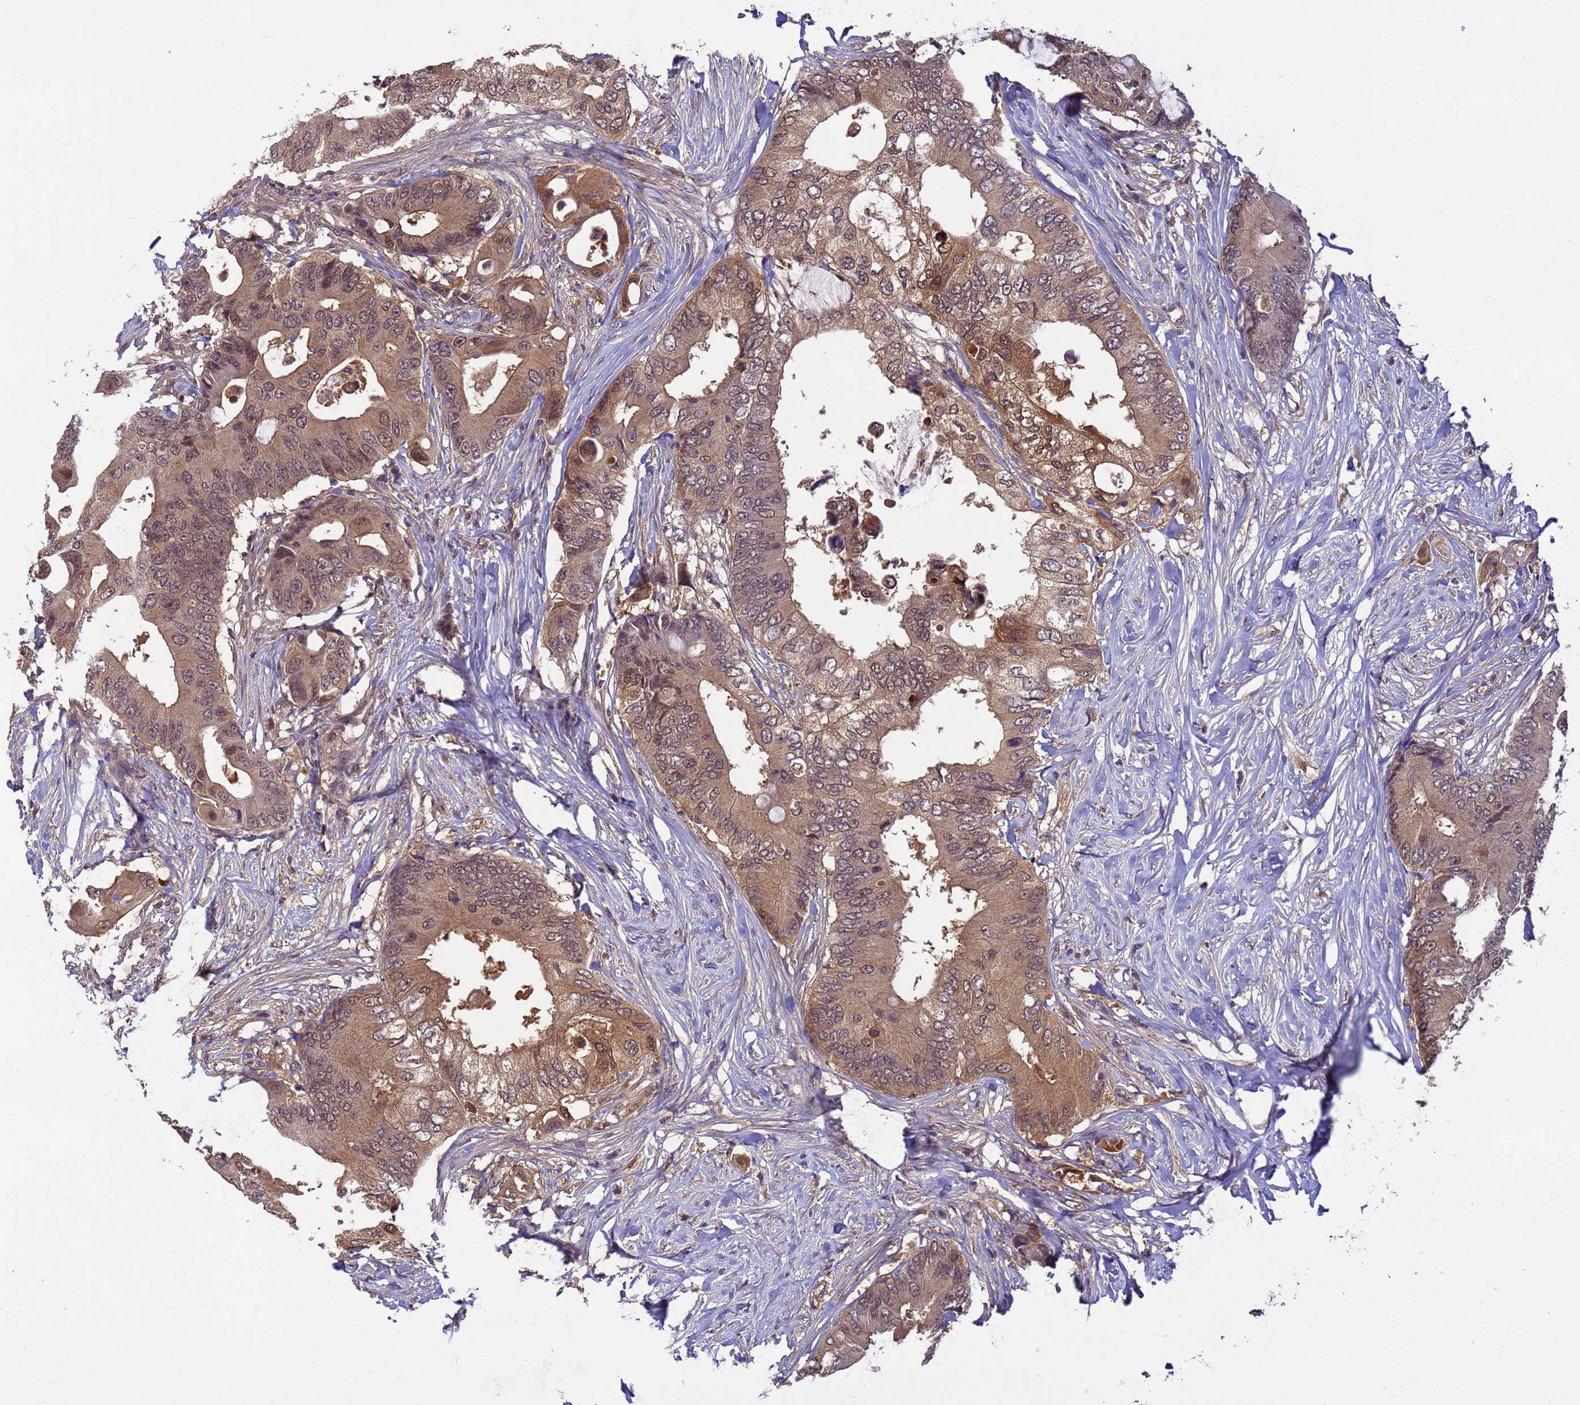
{"staining": {"intensity": "moderate", "quantity": "25%-75%", "location": "cytoplasmic/membranous,nuclear"}, "tissue": "colorectal cancer", "cell_type": "Tumor cells", "image_type": "cancer", "snomed": [{"axis": "morphology", "description": "Adenocarcinoma, NOS"}, {"axis": "topography", "description": "Colon"}], "caption": "Human colorectal cancer (adenocarcinoma) stained for a protein (brown) reveals moderate cytoplasmic/membranous and nuclear positive staining in approximately 25%-75% of tumor cells.", "gene": "NPEPPS", "patient": {"sex": "male", "age": 71}}